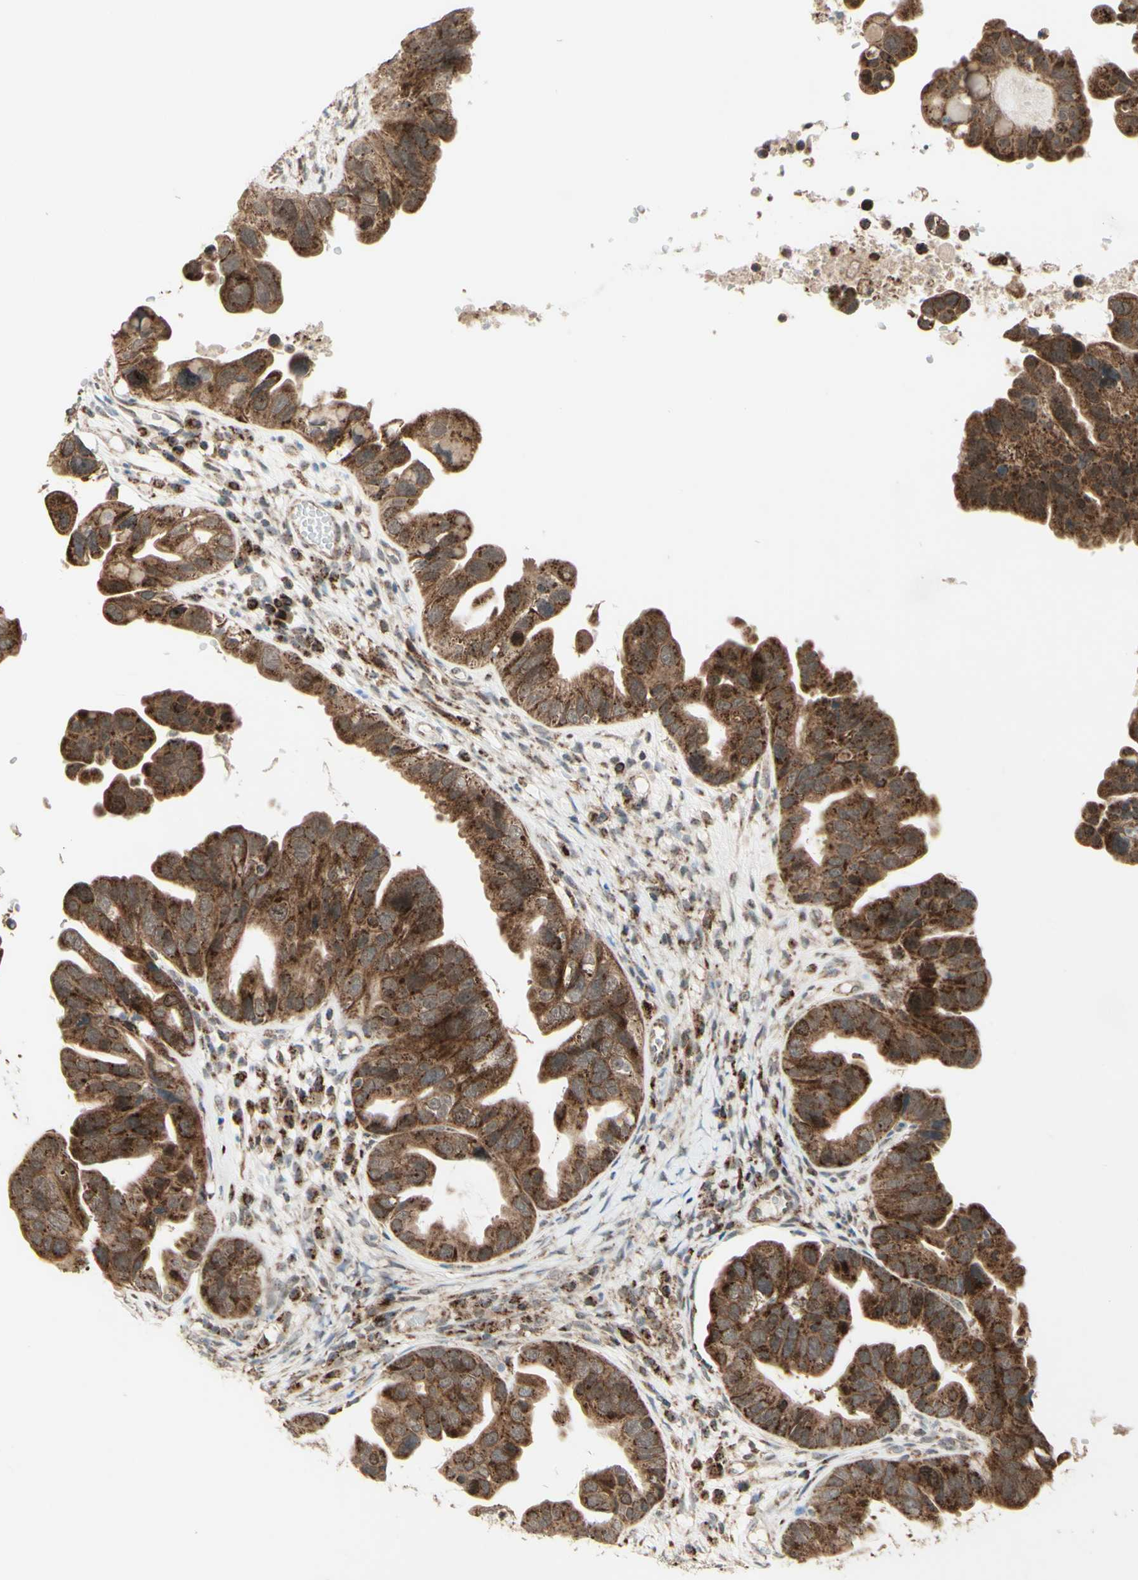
{"staining": {"intensity": "moderate", "quantity": ">75%", "location": "cytoplasmic/membranous"}, "tissue": "ovarian cancer", "cell_type": "Tumor cells", "image_type": "cancer", "snomed": [{"axis": "morphology", "description": "Cystadenocarcinoma, serous, NOS"}, {"axis": "topography", "description": "Ovary"}], "caption": "Moderate cytoplasmic/membranous expression is appreciated in approximately >75% of tumor cells in serous cystadenocarcinoma (ovarian).", "gene": "DHRS3", "patient": {"sex": "female", "age": 56}}